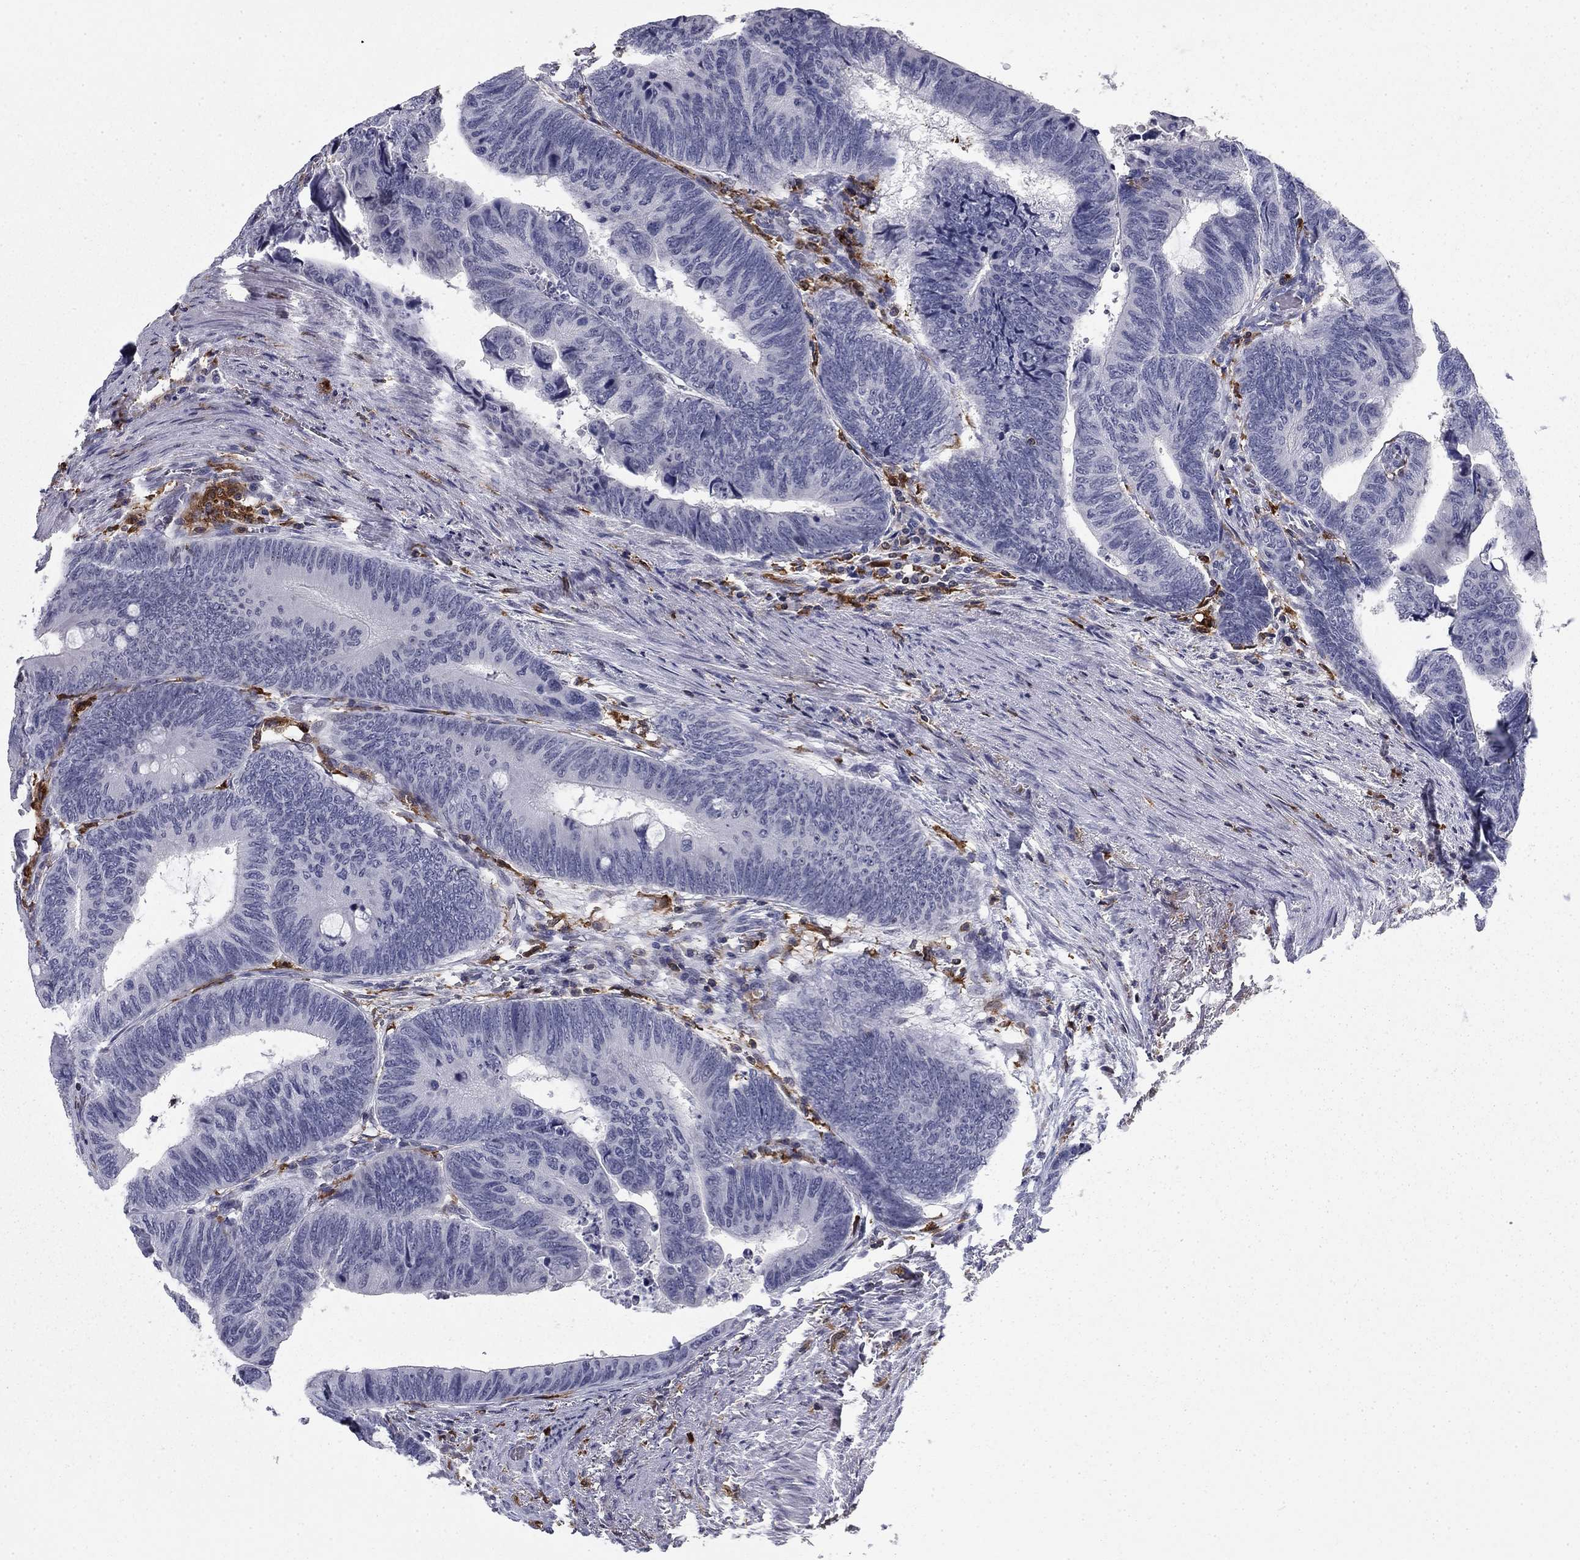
{"staining": {"intensity": "negative", "quantity": "none", "location": "none"}, "tissue": "colorectal cancer", "cell_type": "Tumor cells", "image_type": "cancer", "snomed": [{"axis": "morphology", "description": "Normal tissue, NOS"}, {"axis": "morphology", "description": "Adenocarcinoma, NOS"}, {"axis": "topography", "description": "Rectum"}, {"axis": "topography", "description": "Peripheral nerve tissue"}], "caption": "The immunohistochemistry (IHC) photomicrograph has no significant staining in tumor cells of adenocarcinoma (colorectal) tissue.", "gene": "PLCB2", "patient": {"sex": "male", "age": 92}}